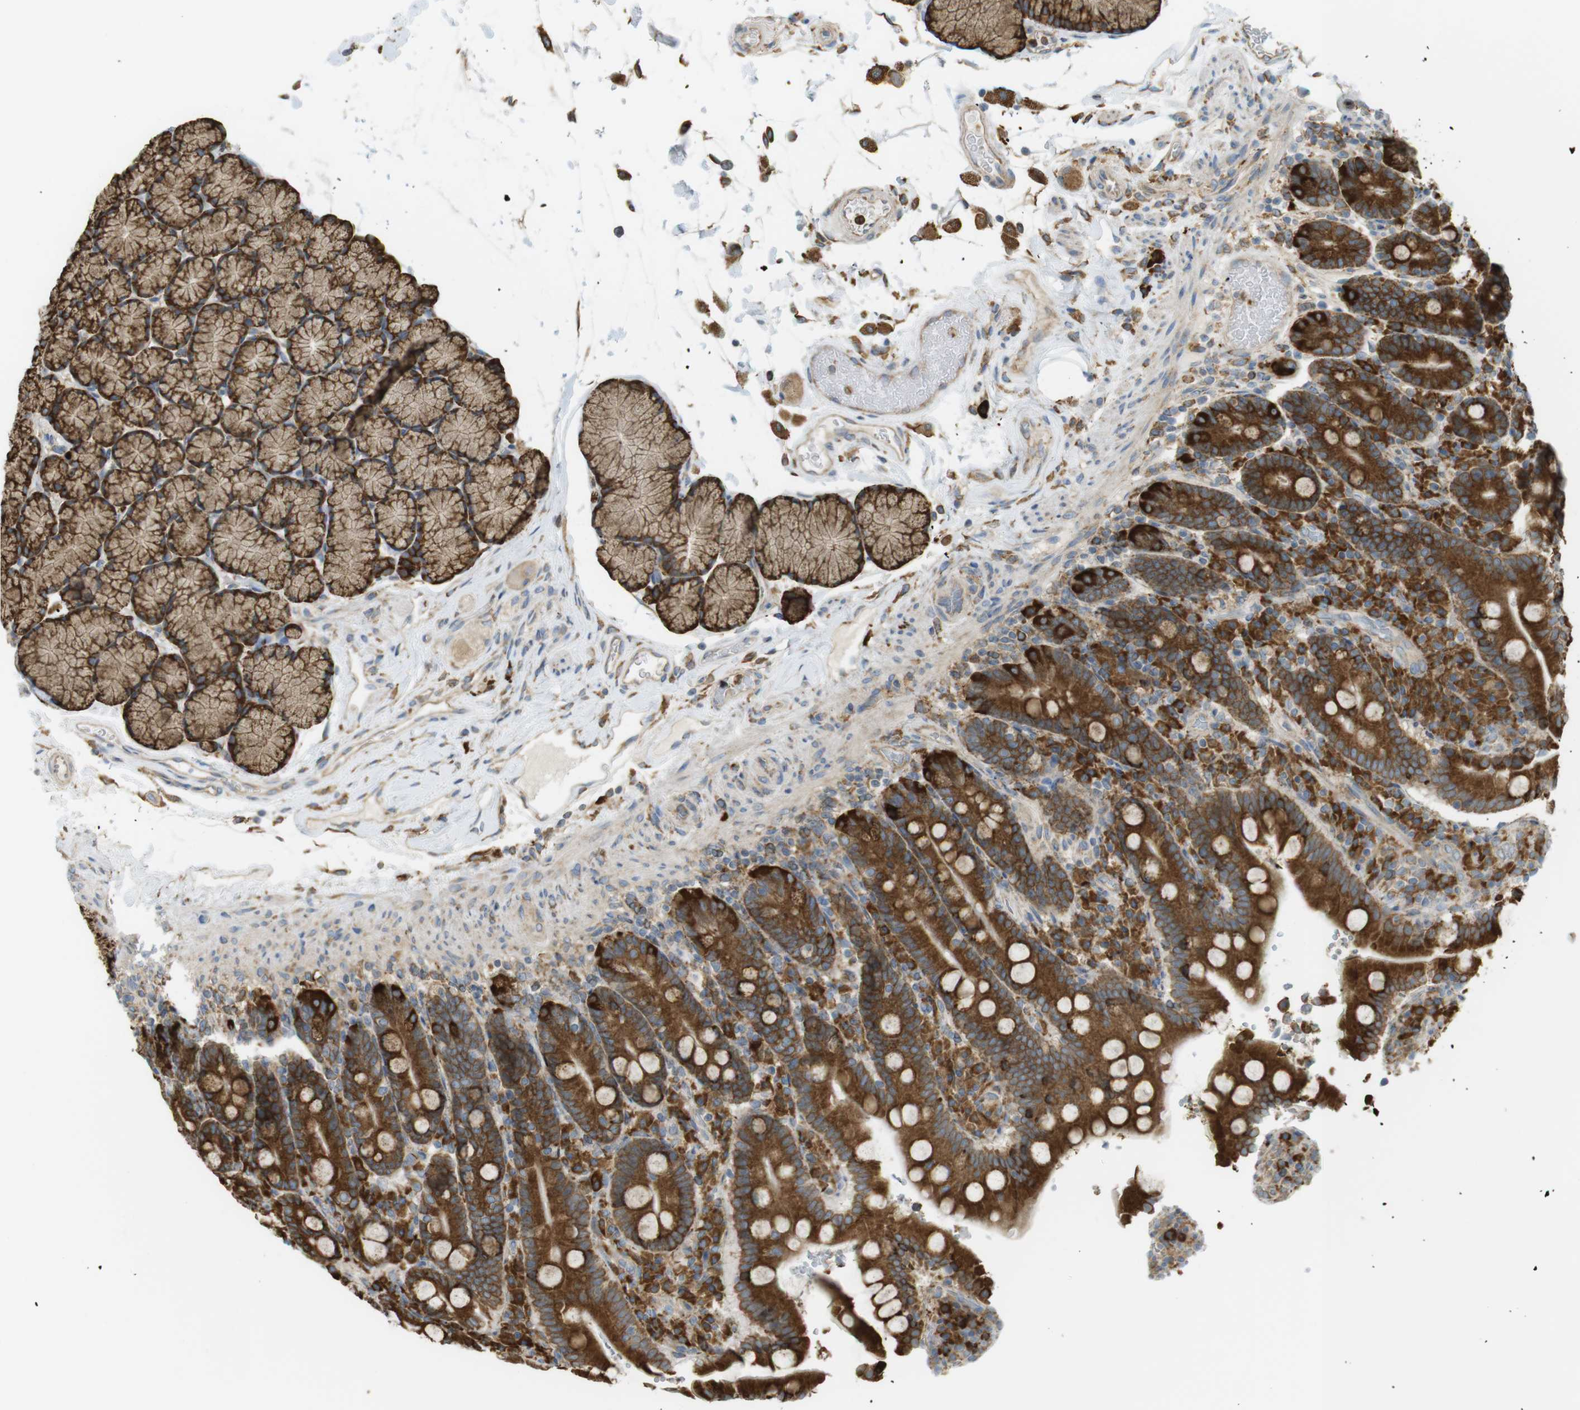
{"staining": {"intensity": "strong", "quantity": ">75%", "location": "cytoplasmic/membranous"}, "tissue": "duodenum", "cell_type": "Glandular cells", "image_type": "normal", "snomed": [{"axis": "morphology", "description": "Normal tissue, NOS"}, {"axis": "topography", "description": "Small intestine, NOS"}], "caption": "Protein staining exhibits strong cytoplasmic/membranous positivity in approximately >75% of glandular cells in unremarkable duodenum.", "gene": "MBOAT2", "patient": {"sex": "female", "age": 71}}